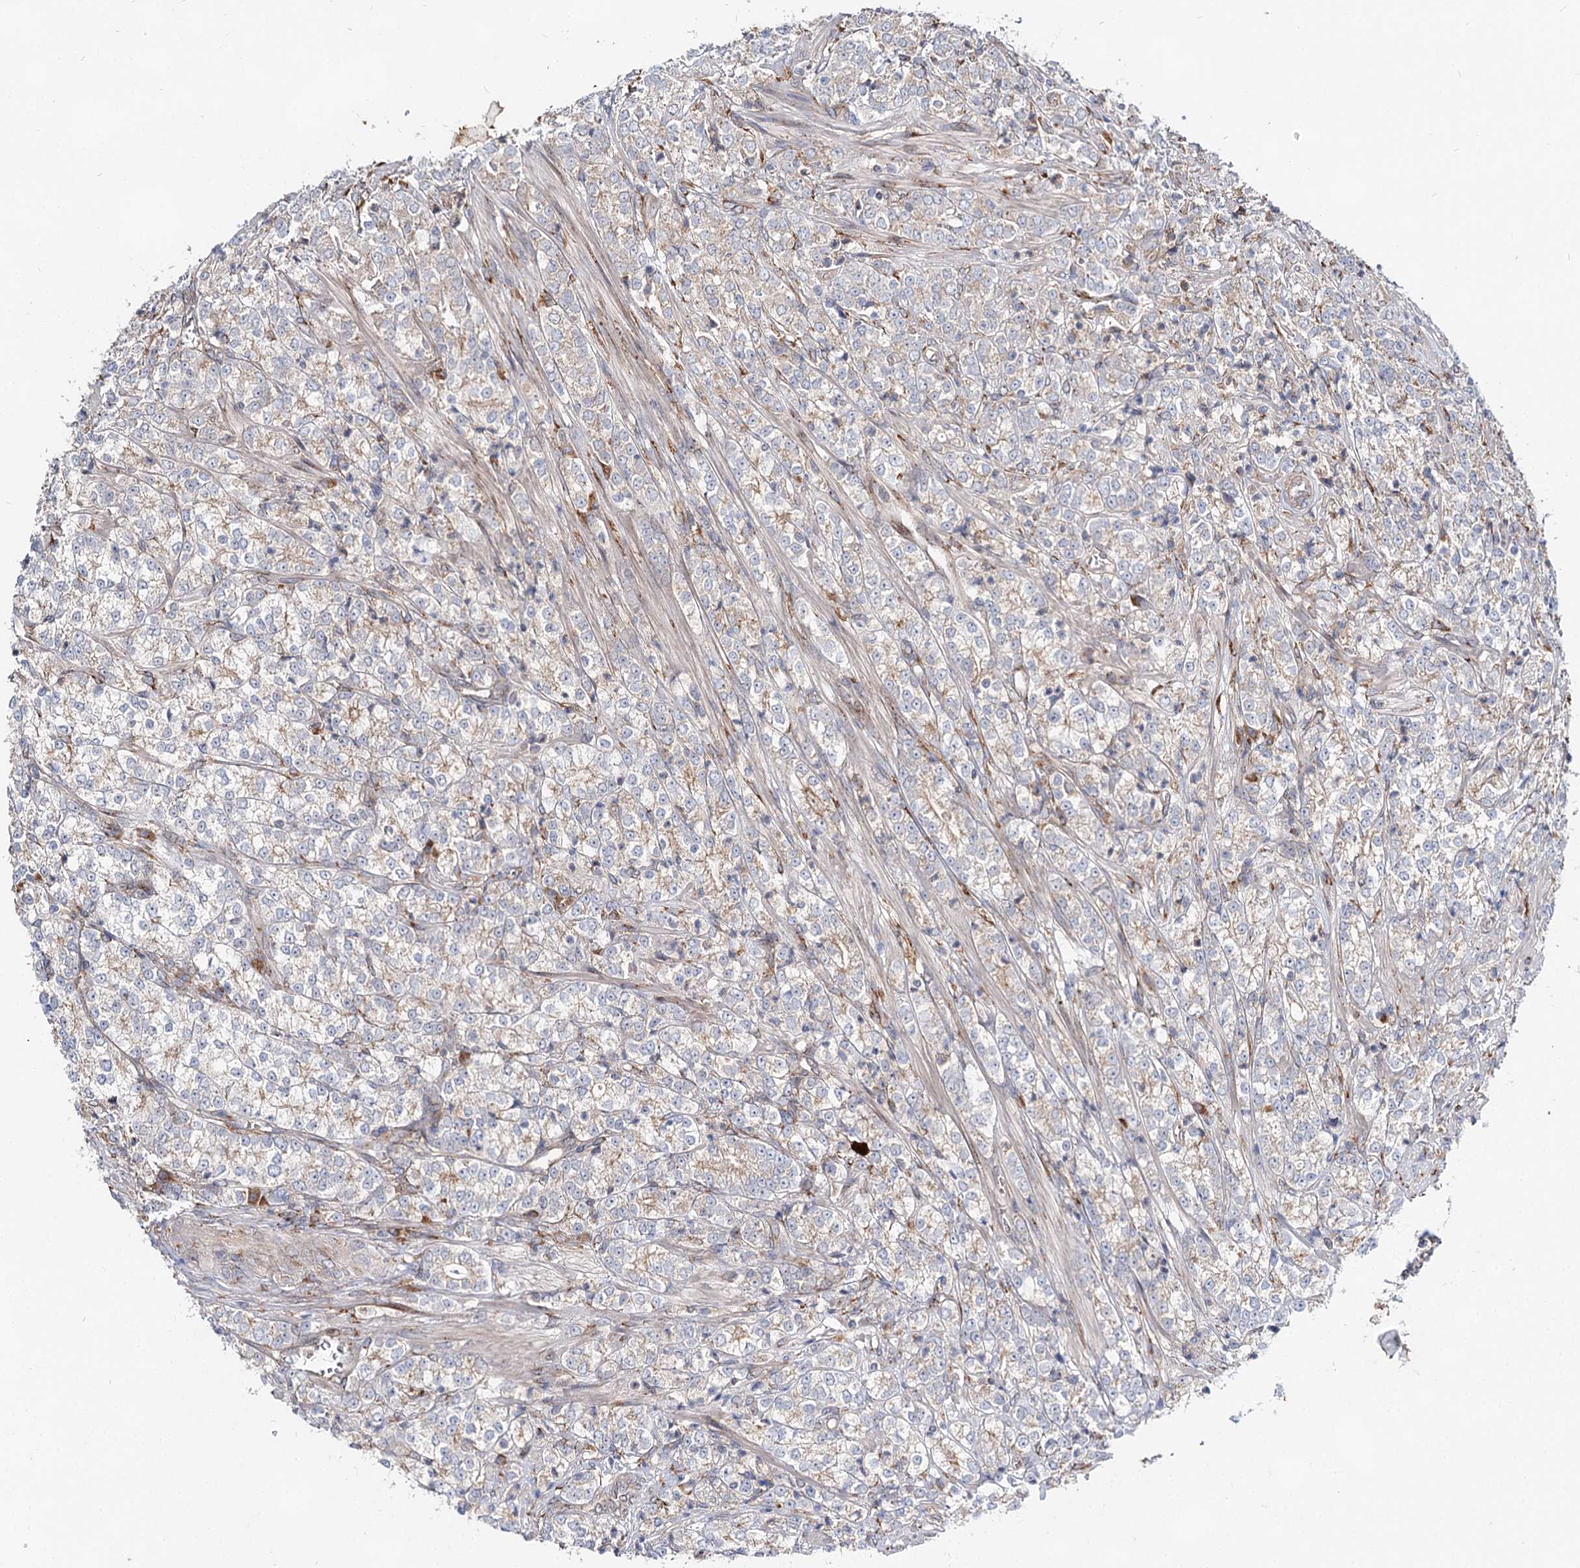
{"staining": {"intensity": "weak", "quantity": "25%-75%", "location": "cytoplasmic/membranous"}, "tissue": "prostate cancer", "cell_type": "Tumor cells", "image_type": "cancer", "snomed": [{"axis": "morphology", "description": "Adenocarcinoma, High grade"}, {"axis": "topography", "description": "Prostate"}], "caption": "A high-resolution photomicrograph shows immunohistochemistry staining of prostate high-grade adenocarcinoma, which displays weak cytoplasmic/membranous expression in about 25%-75% of tumor cells.", "gene": "SPART", "patient": {"sex": "male", "age": 69}}